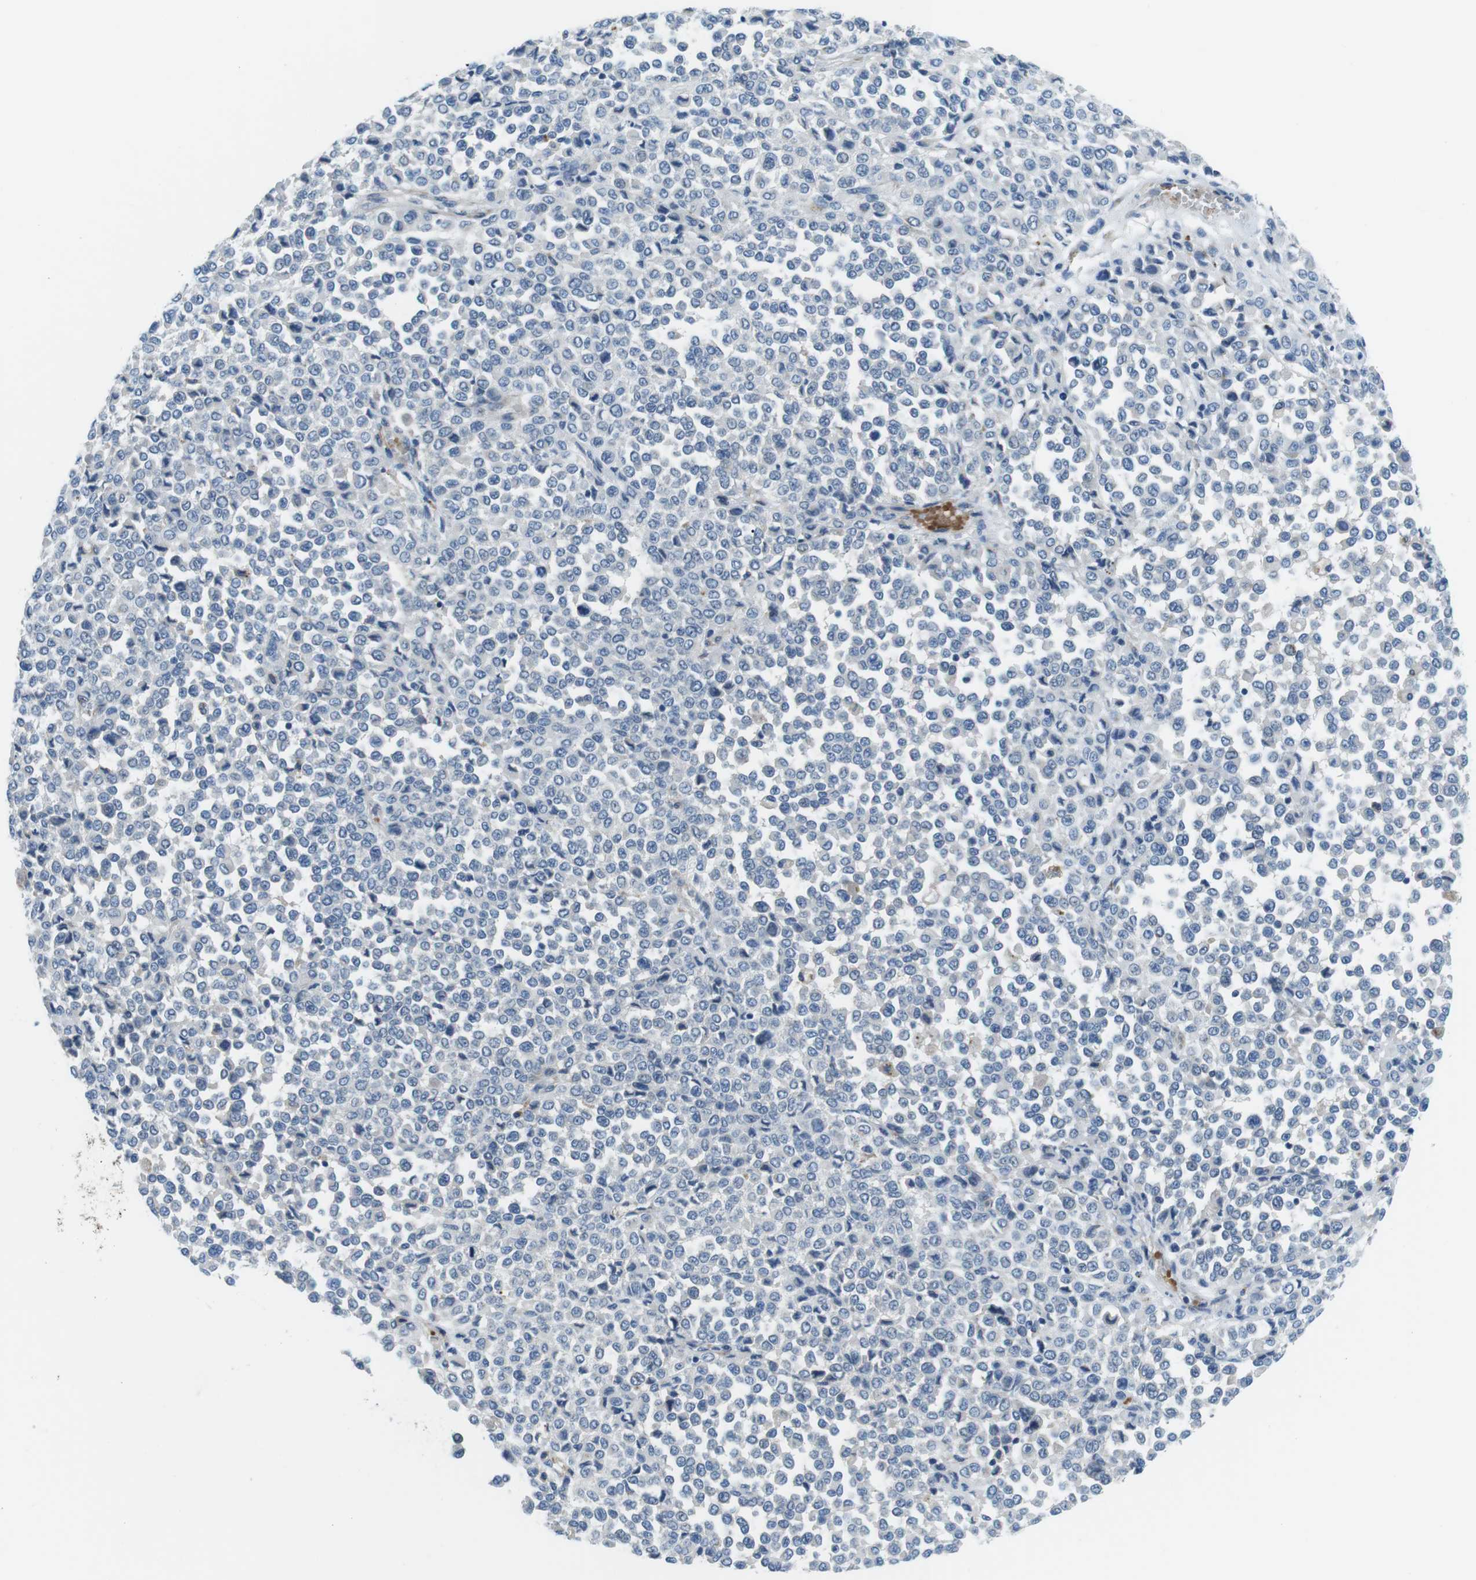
{"staining": {"intensity": "negative", "quantity": "none", "location": "none"}, "tissue": "melanoma", "cell_type": "Tumor cells", "image_type": "cancer", "snomed": [{"axis": "morphology", "description": "Malignant melanoma, Metastatic site"}, {"axis": "topography", "description": "Pancreas"}], "caption": "Human malignant melanoma (metastatic site) stained for a protein using immunohistochemistry (IHC) demonstrates no positivity in tumor cells.", "gene": "WSCD1", "patient": {"sex": "female", "age": 30}}